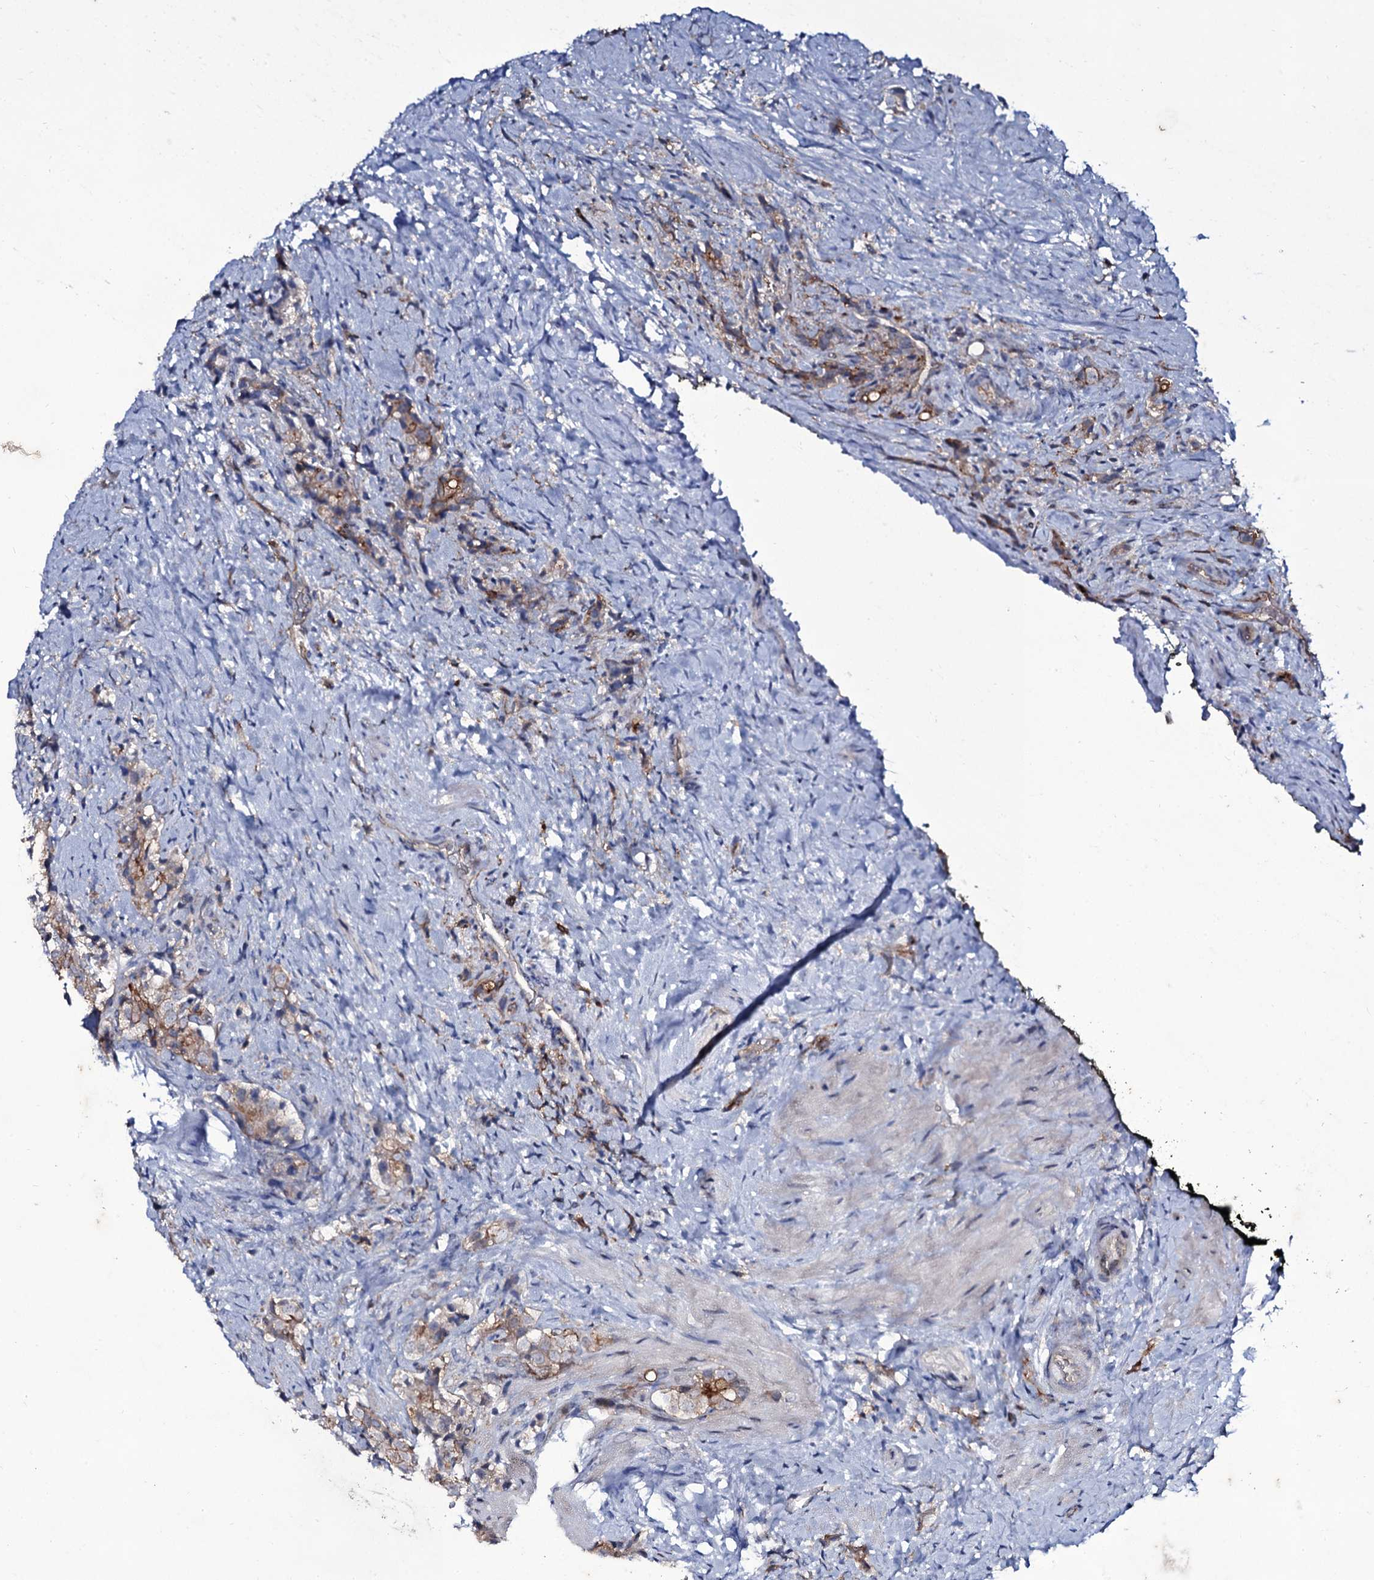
{"staining": {"intensity": "weak", "quantity": ">75%", "location": "cytoplasmic/membranous"}, "tissue": "prostate cancer", "cell_type": "Tumor cells", "image_type": "cancer", "snomed": [{"axis": "morphology", "description": "Adenocarcinoma, High grade"}, {"axis": "topography", "description": "Prostate"}], "caption": "Immunohistochemistry histopathology image of neoplastic tissue: prostate cancer stained using immunohistochemistry demonstrates low levels of weak protein expression localized specifically in the cytoplasmic/membranous of tumor cells, appearing as a cytoplasmic/membranous brown color.", "gene": "SNAP23", "patient": {"sex": "male", "age": 65}}